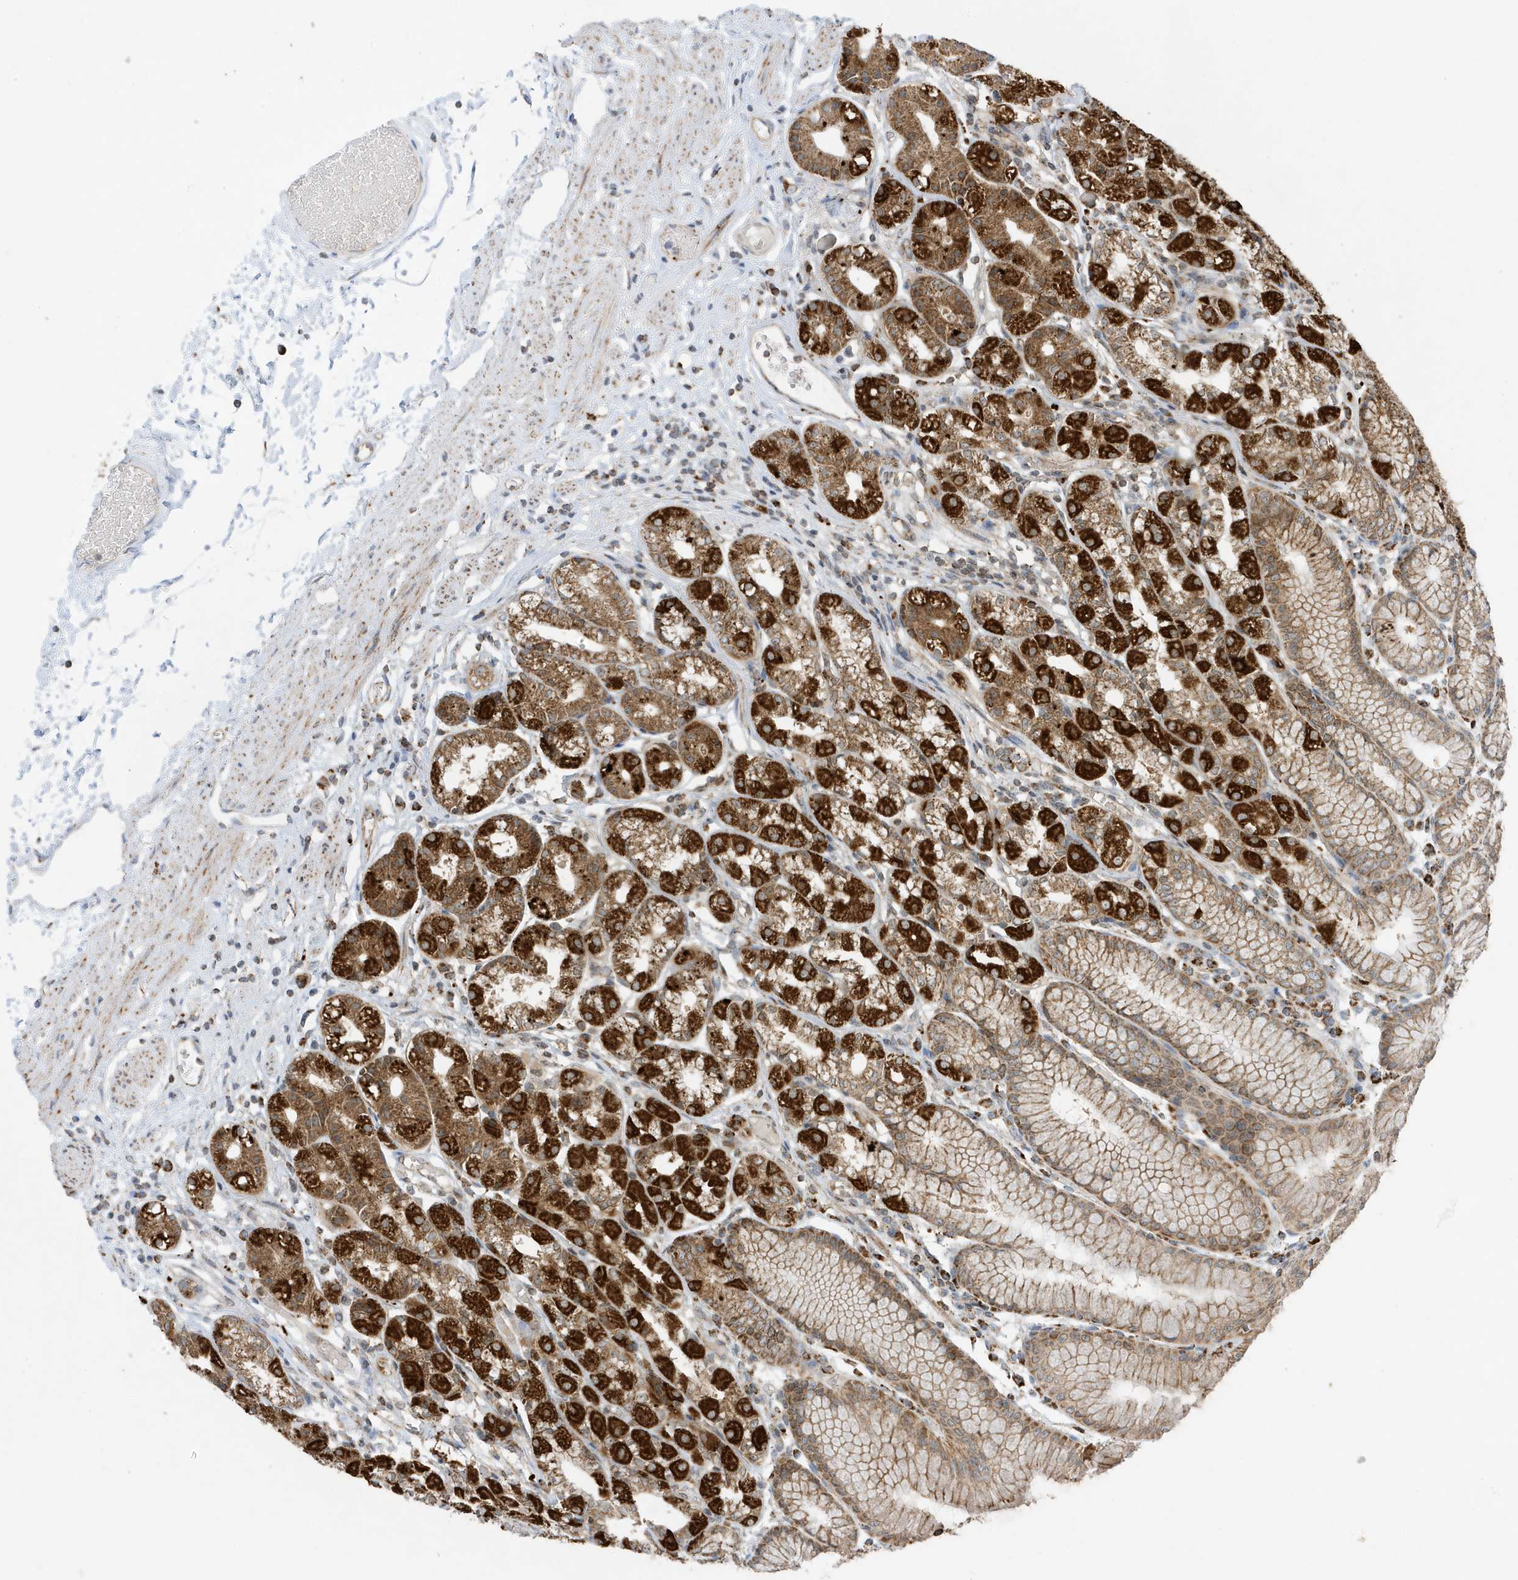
{"staining": {"intensity": "strong", "quantity": ">75%", "location": "cytoplasmic/membranous"}, "tissue": "stomach", "cell_type": "Glandular cells", "image_type": "normal", "snomed": [{"axis": "morphology", "description": "Normal tissue, NOS"}, {"axis": "topography", "description": "Stomach"}], "caption": "Immunohistochemistry (IHC) histopathology image of benign stomach stained for a protein (brown), which reveals high levels of strong cytoplasmic/membranous expression in approximately >75% of glandular cells.", "gene": "ATP5ME", "patient": {"sex": "female", "age": 57}}